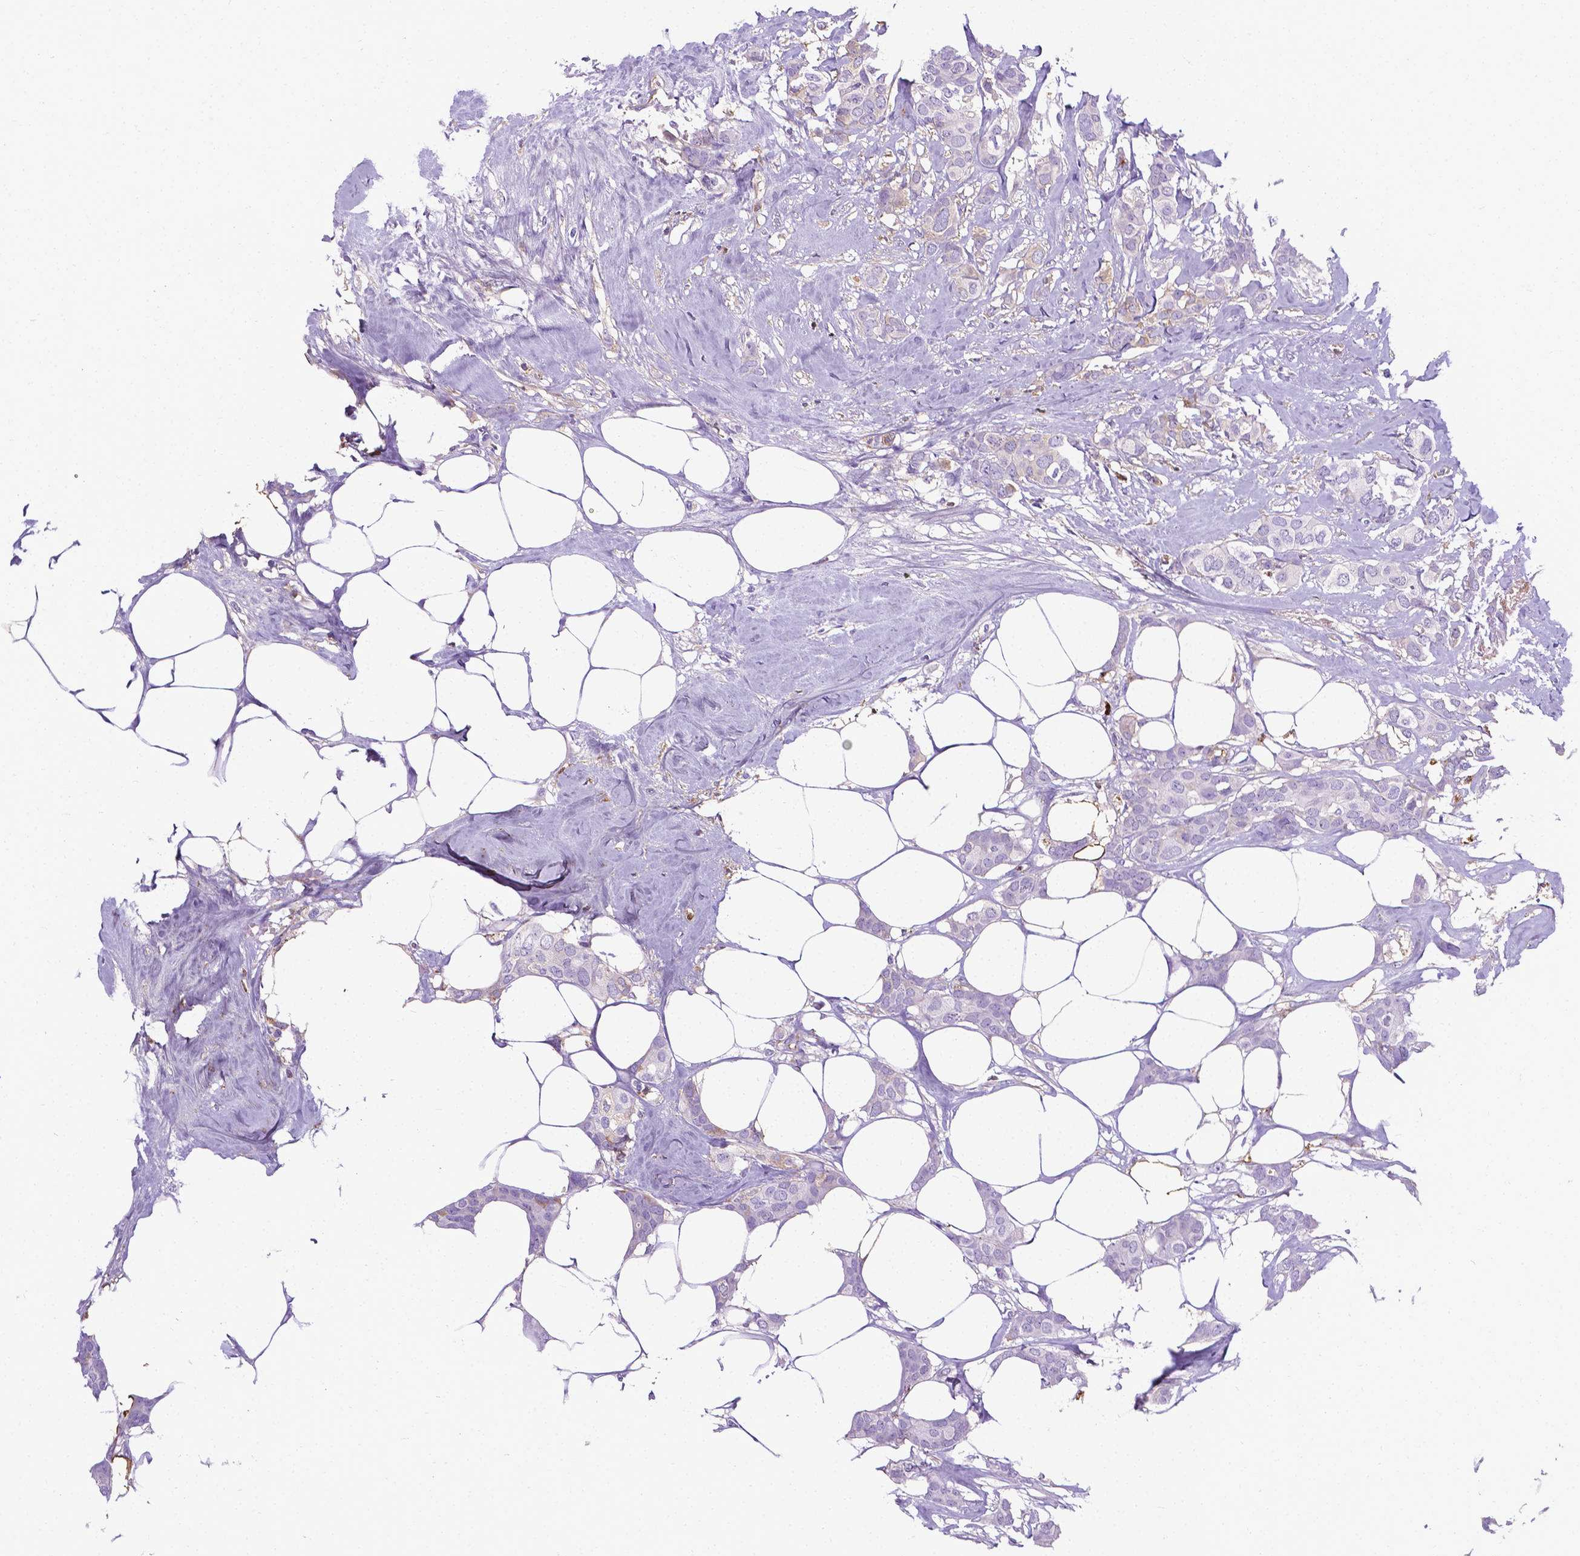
{"staining": {"intensity": "negative", "quantity": "none", "location": "none"}, "tissue": "breast cancer", "cell_type": "Tumor cells", "image_type": "cancer", "snomed": [{"axis": "morphology", "description": "Duct carcinoma"}, {"axis": "topography", "description": "Breast"}], "caption": "High magnification brightfield microscopy of breast cancer (invasive ductal carcinoma) stained with DAB (3,3'-diaminobenzidine) (brown) and counterstained with hematoxylin (blue): tumor cells show no significant staining.", "gene": "APOE", "patient": {"sex": "female", "age": 62}}